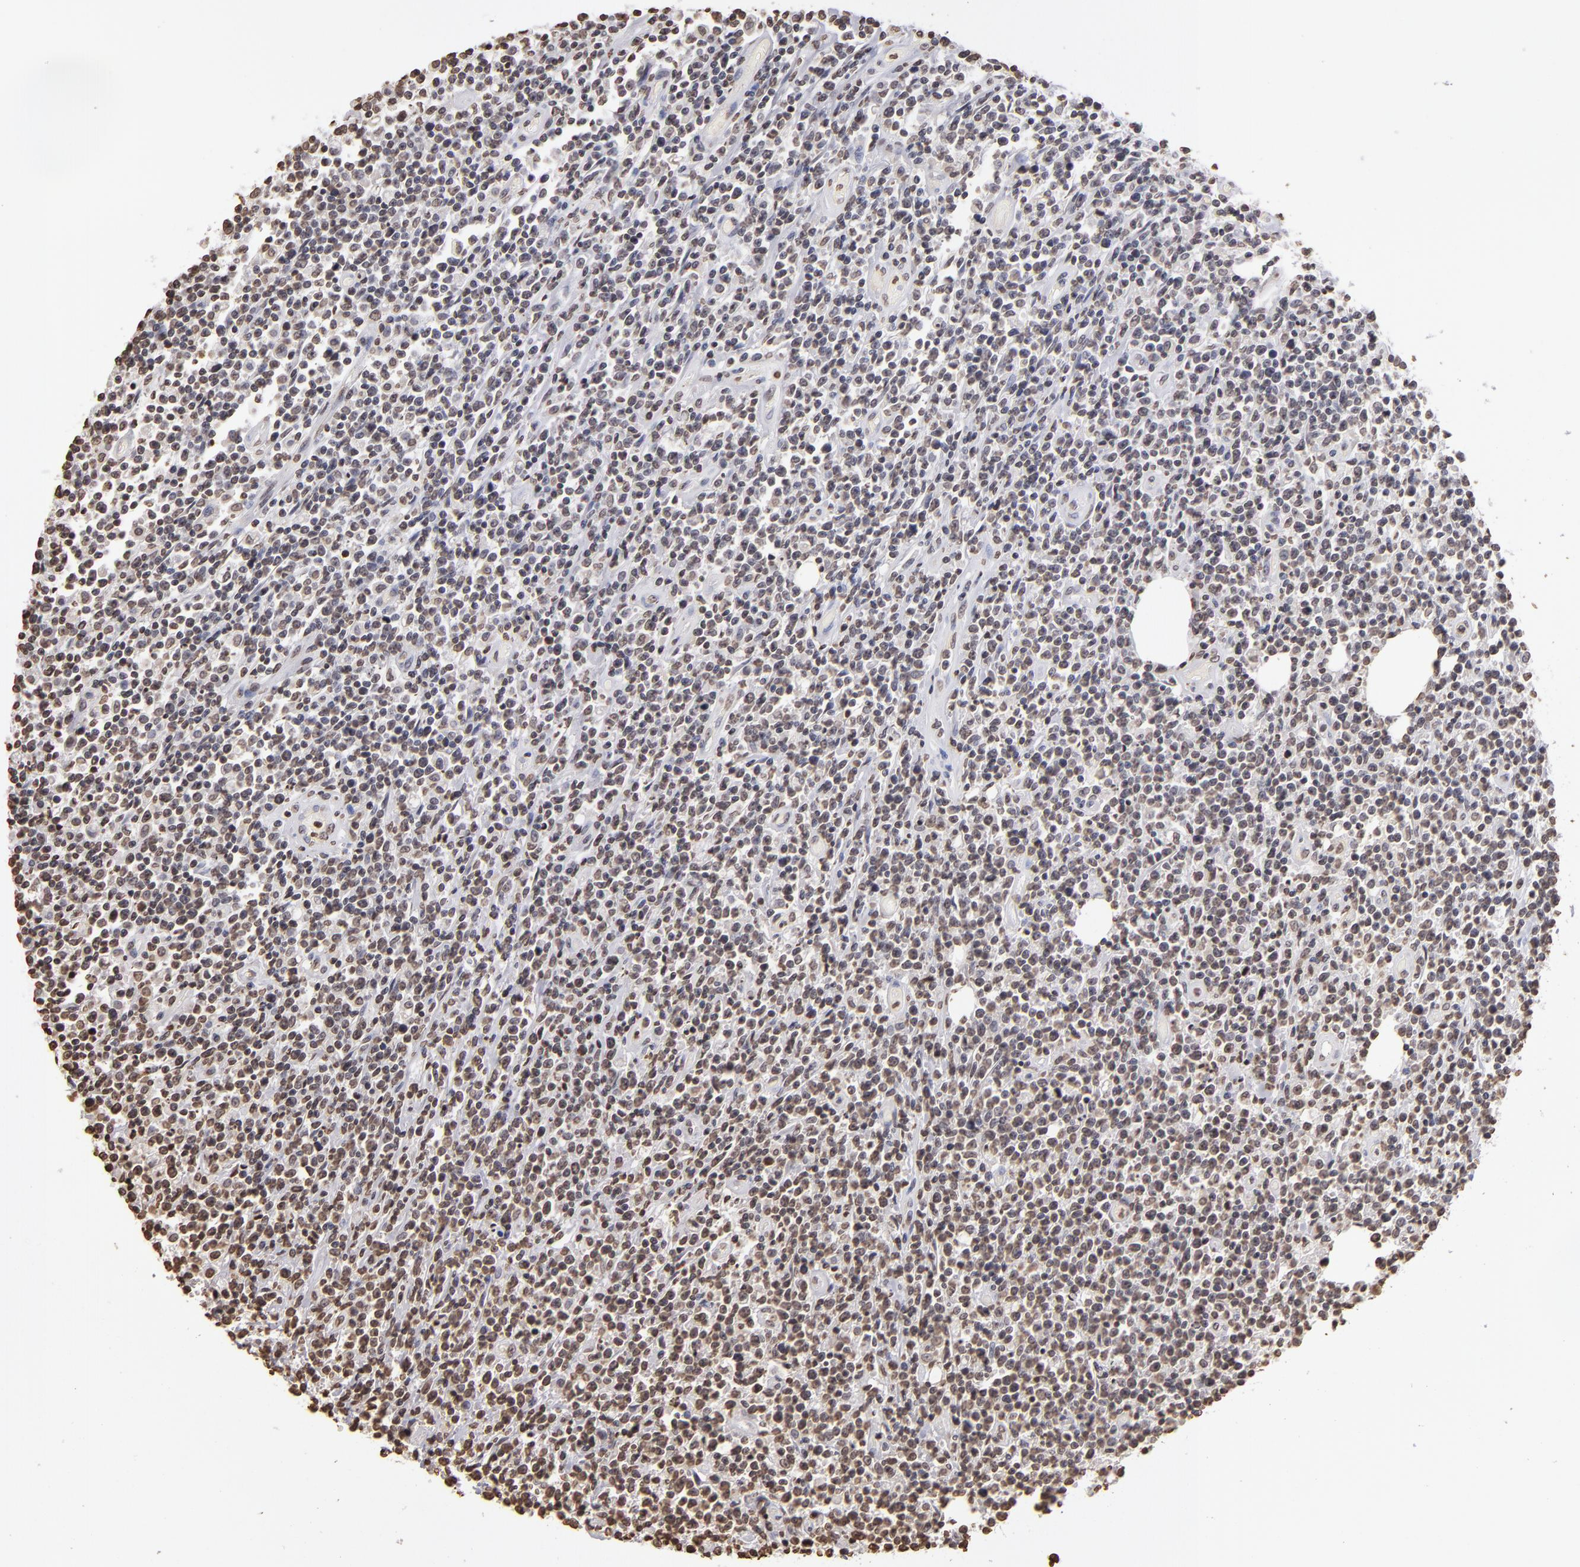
{"staining": {"intensity": "weak", "quantity": "25%-75%", "location": "nuclear"}, "tissue": "lymphoma", "cell_type": "Tumor cells", "image_type": "cancer", "snomed": [{"axis": "morphology", "description": "Malignant lymphoma, non-Hodgkin's type, High grade"}, {"axis": "topography", "description": "Colon"}], "caption": "IHC (DAB (3,3'-diaminobenzidine)) staining of human high-grade malignant lymphoma, non-Hodgkin's type demonstrates weak nuclear protein expression in approximately 25%-75% of tumor cells.", "gene": "LBX1", "patient": {"sex": "male", "age": 82}}